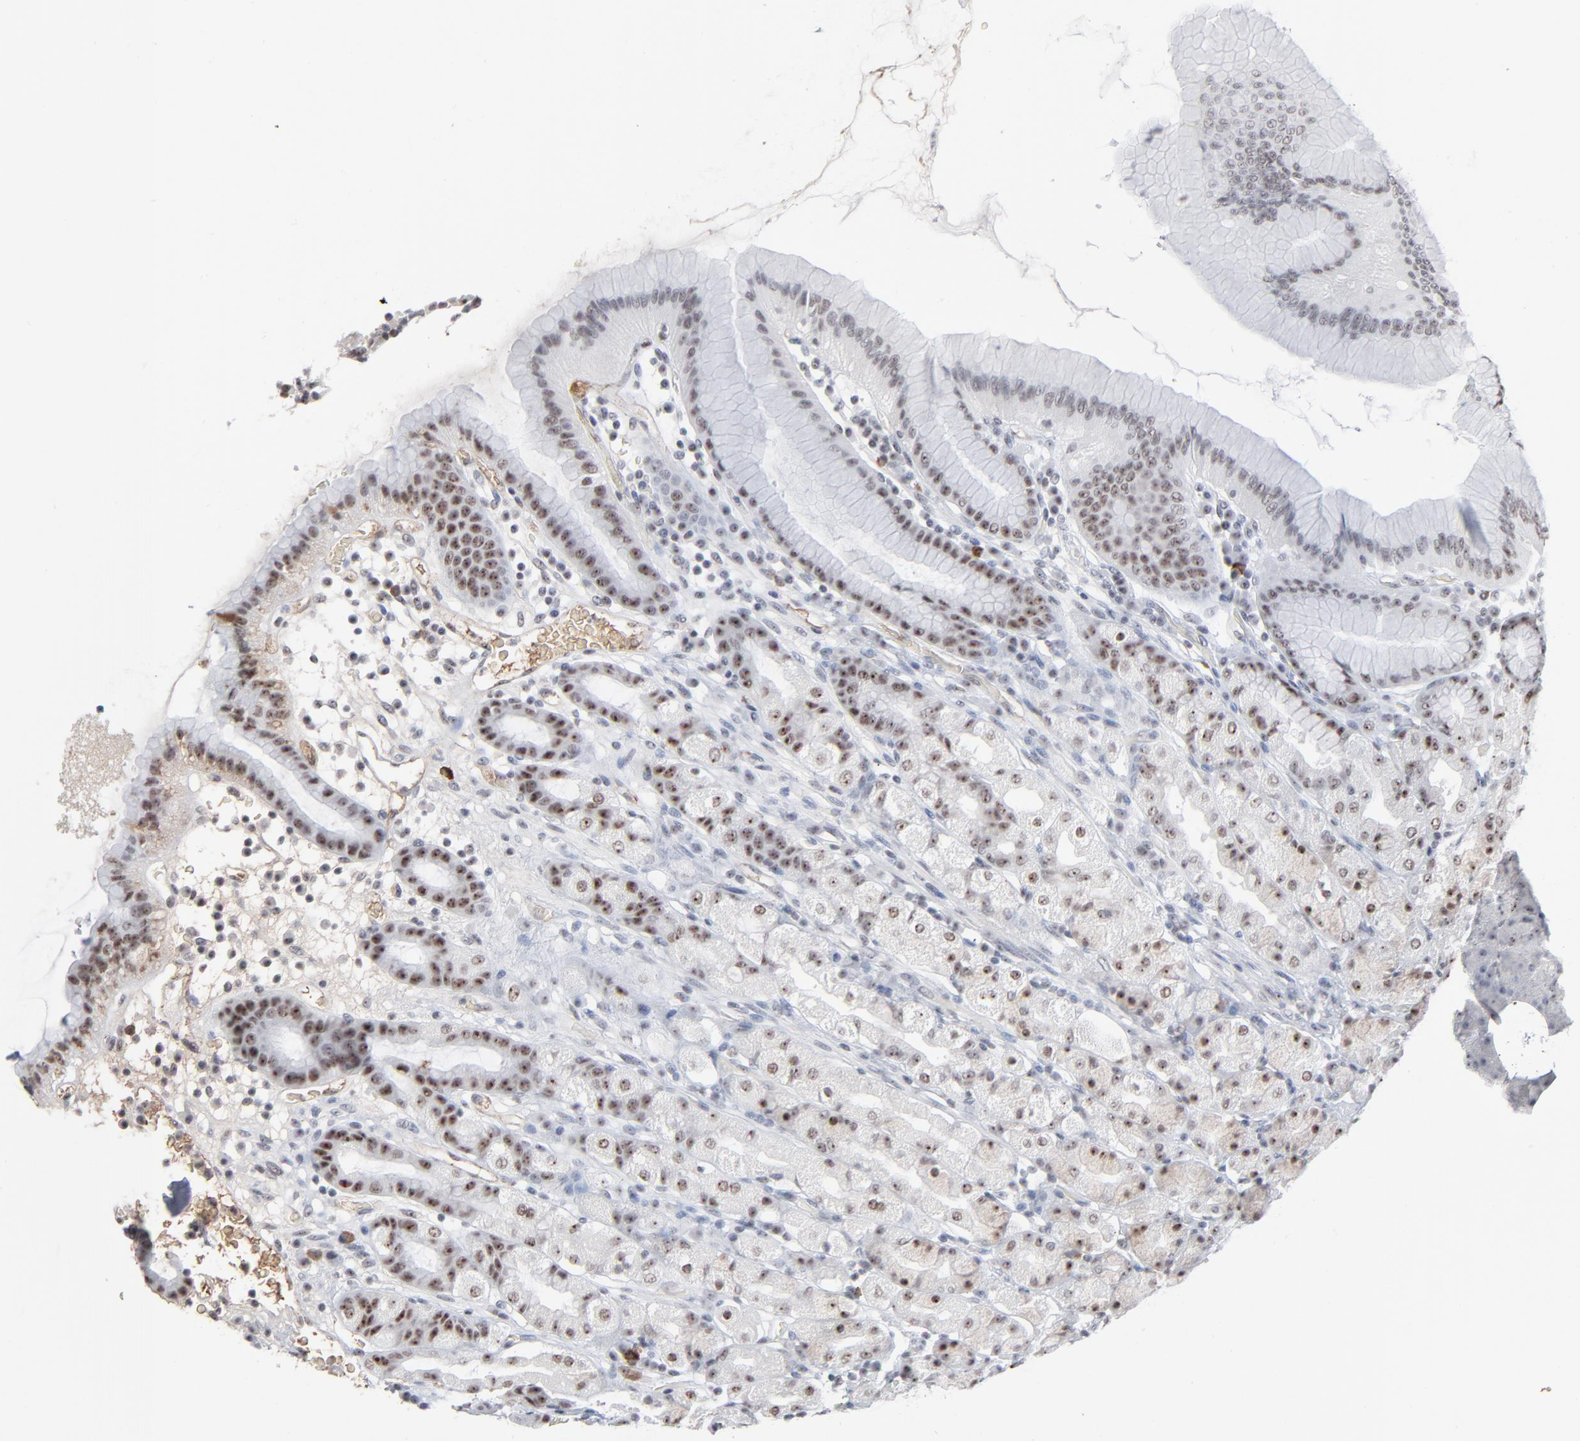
{"staining": {"intensity": "moderate", "quantity": ">75%", "location": "nuclear"}, "tissue": "stomach", "cell_type": "Glandular cells", "image_type": "normal", "snomed": [{"axis": "morphology", "description": "Normal tissue, NOS"}, {"axis": "topography", "description": "Stomach, upper"}], "caption": "The immunohistochemical stain shows moderate nuclear positivity in glandular cells of normal stomach. (Brightfield microscopy of DAB IHC at high magnification).", "gene": "MPHOSPH6", "patient": {"sex": "male", "age": 68}}